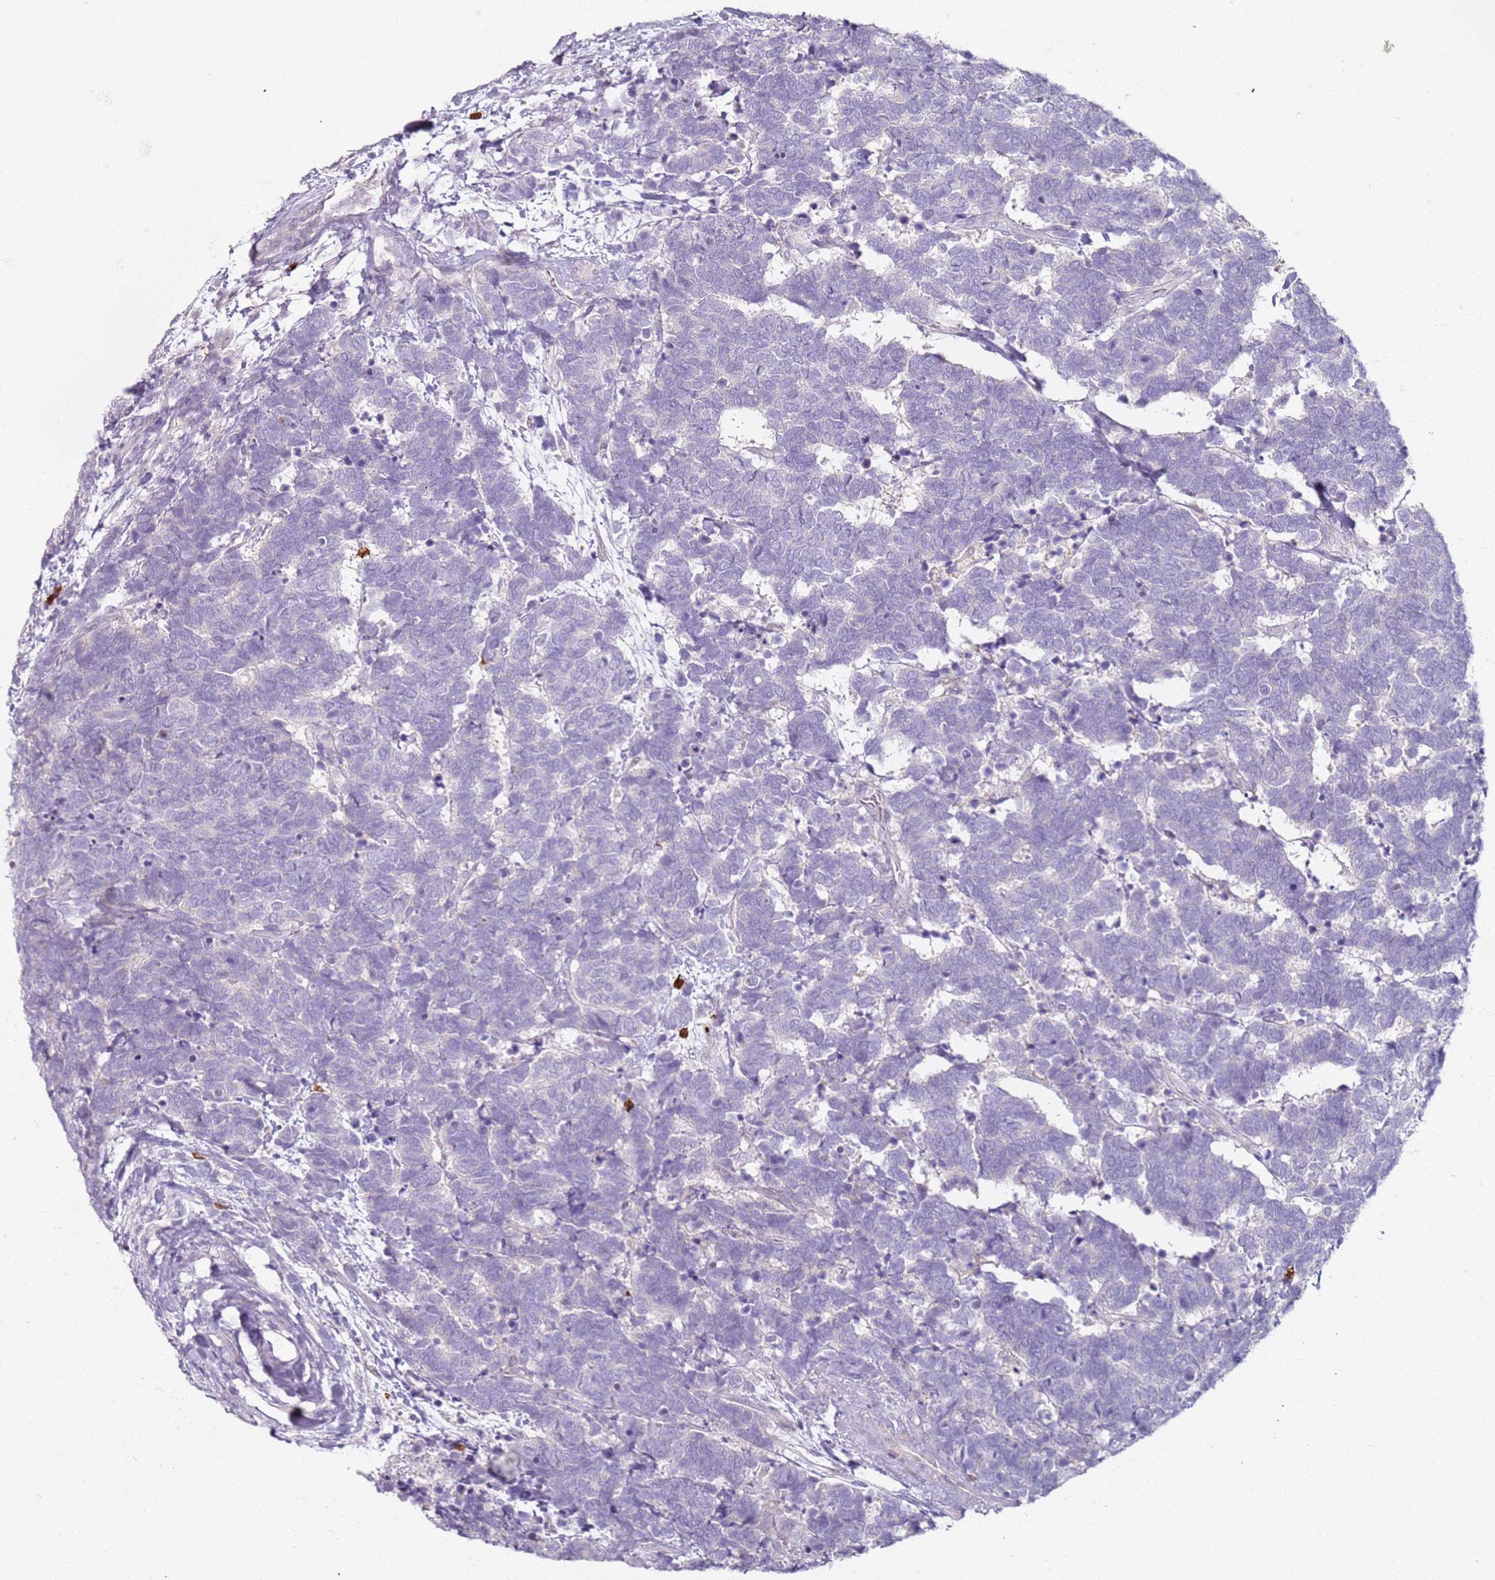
{"staining": {"intensity": "negative", "quantity": "none", "location": "none"}, "tissue": "carcinoid", "cell_type": "Tumor cells", "image_type": "cancer", "snomed": [{"axis": "morphology", "description": "Carcinoma, NOS"}, {"axis": "morphology", "description": "Carcinoid, malignant, NOS"}, {"axis": "topography", "description": "Urinary bladder"}], "caption": "Immunohistochemistry image of human carcinoid stained for a protein (brown), which reveals no positivity in tumor cells.", "gene": "CD40LG", "patient": {"sex": "male", "age": 57}}